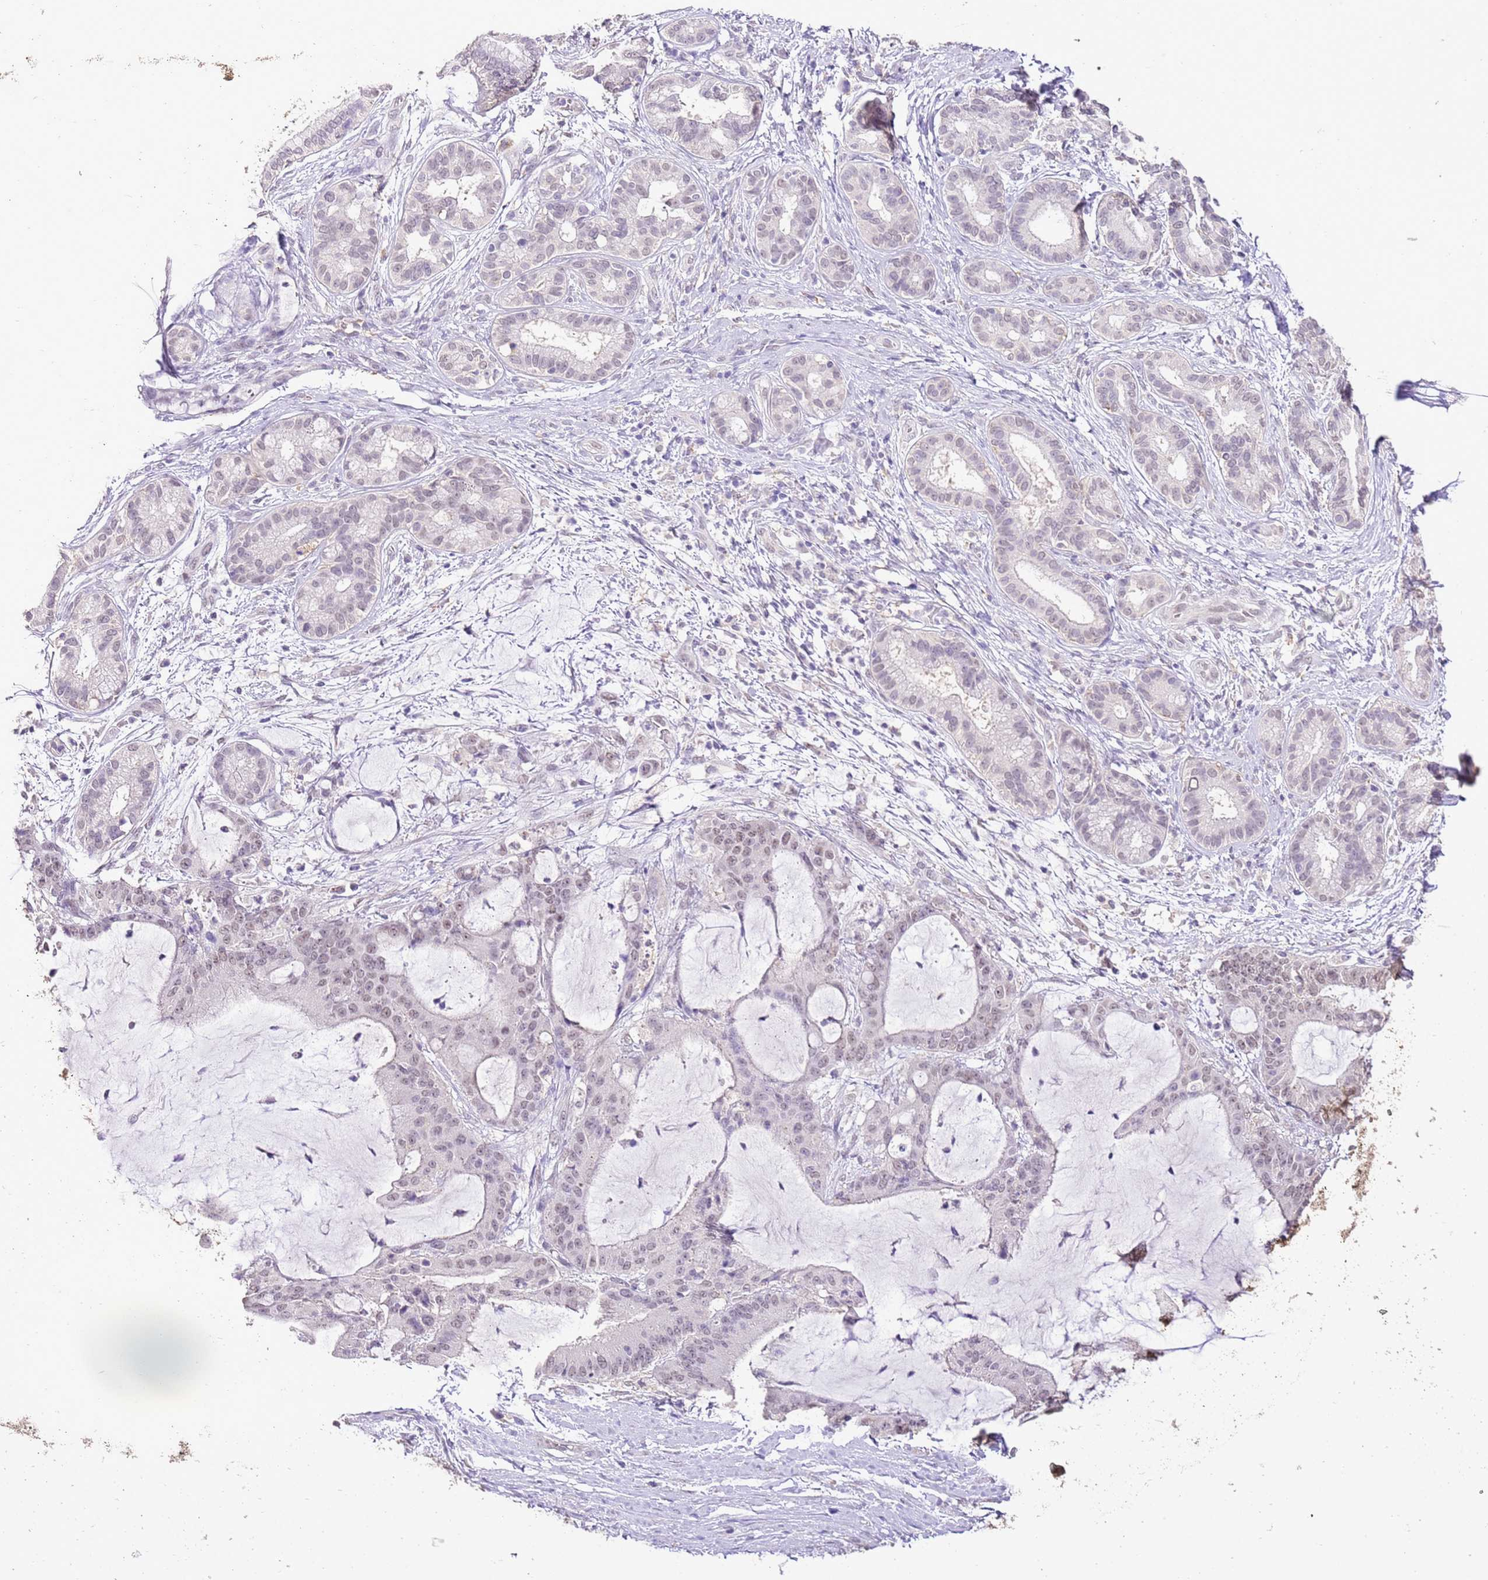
{"staining": {"intensity": "weak", "quantity": ">75%", "location": "nuclear"}, "tissue": "liver cancer", "cell_type": "Tumor cells", "image_type": "cancer", "snomed": [{"axis": "morphology", "description": "Normal tissue, NOS"}, {"axis": "morphology", "description": "Cholangiocarcinoma"}, {"axis": "topography", "description": "Liver"}, {"axis": "topography", "description": "Peripheral nerve tissue"}], "caption": "IHC of human liver cancer (cholangiocarcinoma) shows low levels of weak nuclear positivity in about >75% of tumor cells.", "gene": "IZUMO4", "patient": {"sex": "female", "age": 73}}